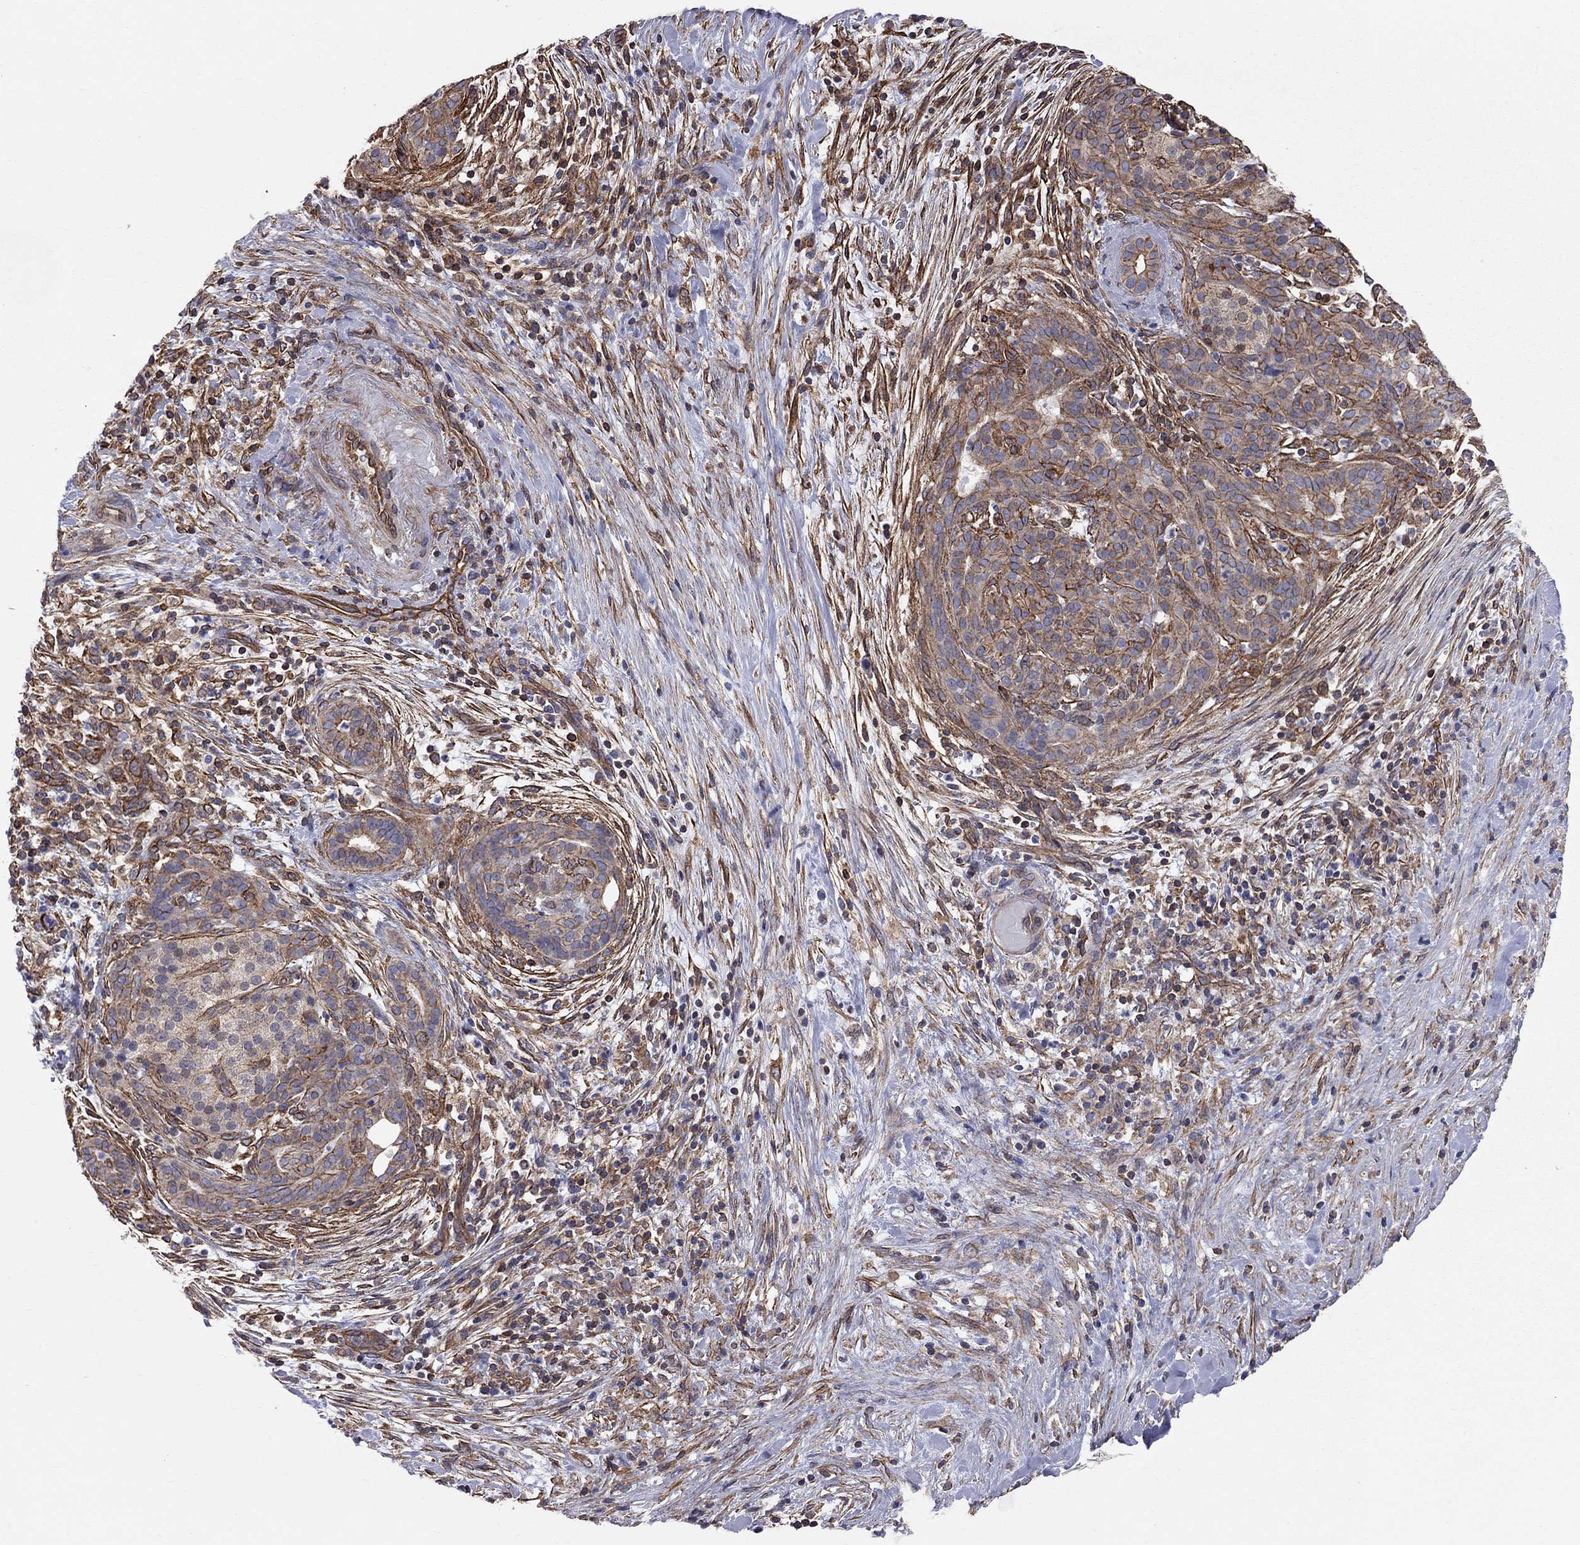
{"staining": {"intensity": "strong", "quantity": "<25%", "location": "cytoplasmic/membranous"}, "tissue": "pancreatic cancer", "cell_type": "Tumor cells", "image_type": "cancer", "snomed": [{"axis": "morphology", "description": "Adenocarcinoma, NOS"}, {"axis": "topography", "description": "Pancreas"}], "caption": "Strong cytoplasmic/membranous expression for a protein is appreciated in about <25% of tumor cells of pancreatic adenocarcinoma using immunohistochemistry (IHC).", "gene": "BICDL2", "patient": {"sex": "male", "age": 44}}